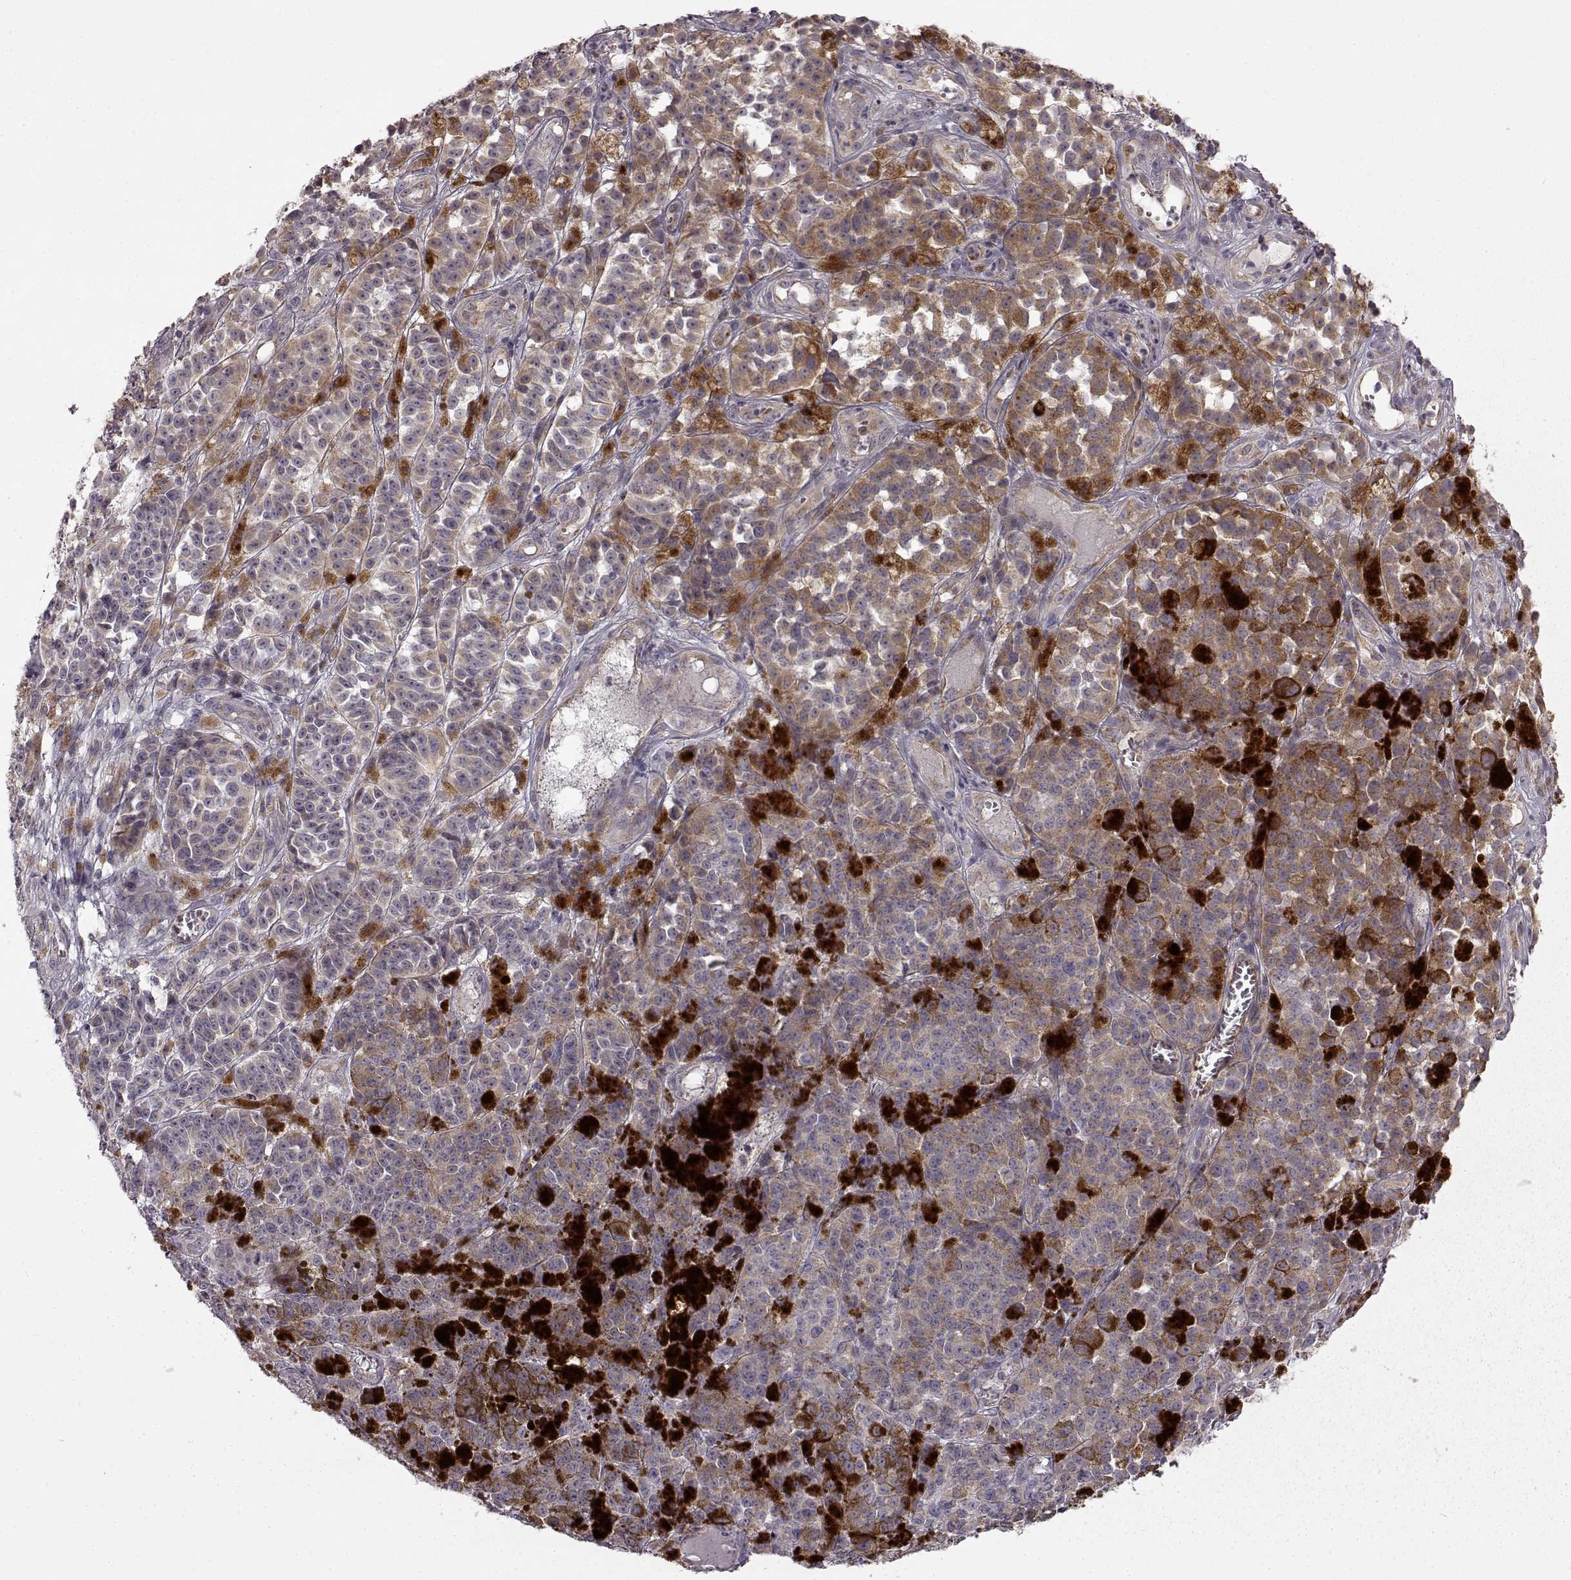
{"staining": {"intensity": "moderate", "quantity": "<25%", "location": "cytoplasmic/membranous"}, "tissue": "melanoma", "cell_type": "Tumor cells", "image_type": "cancer", "snomed": [{"axis": "morphology", "description": "Malignant melanoma, NOS"}, {"axis": "topography", "description": "Skin"}], "caption": "A high-resolution photomicrograph shows immunohistochemistry staining of malignant melanoma, which demonstrates moderate cytoplasmic/membranous positivity in approximately <25% of tumor cells.", "gene": "B3GNT6", "patient": {"sex": "female", "age": 58}}